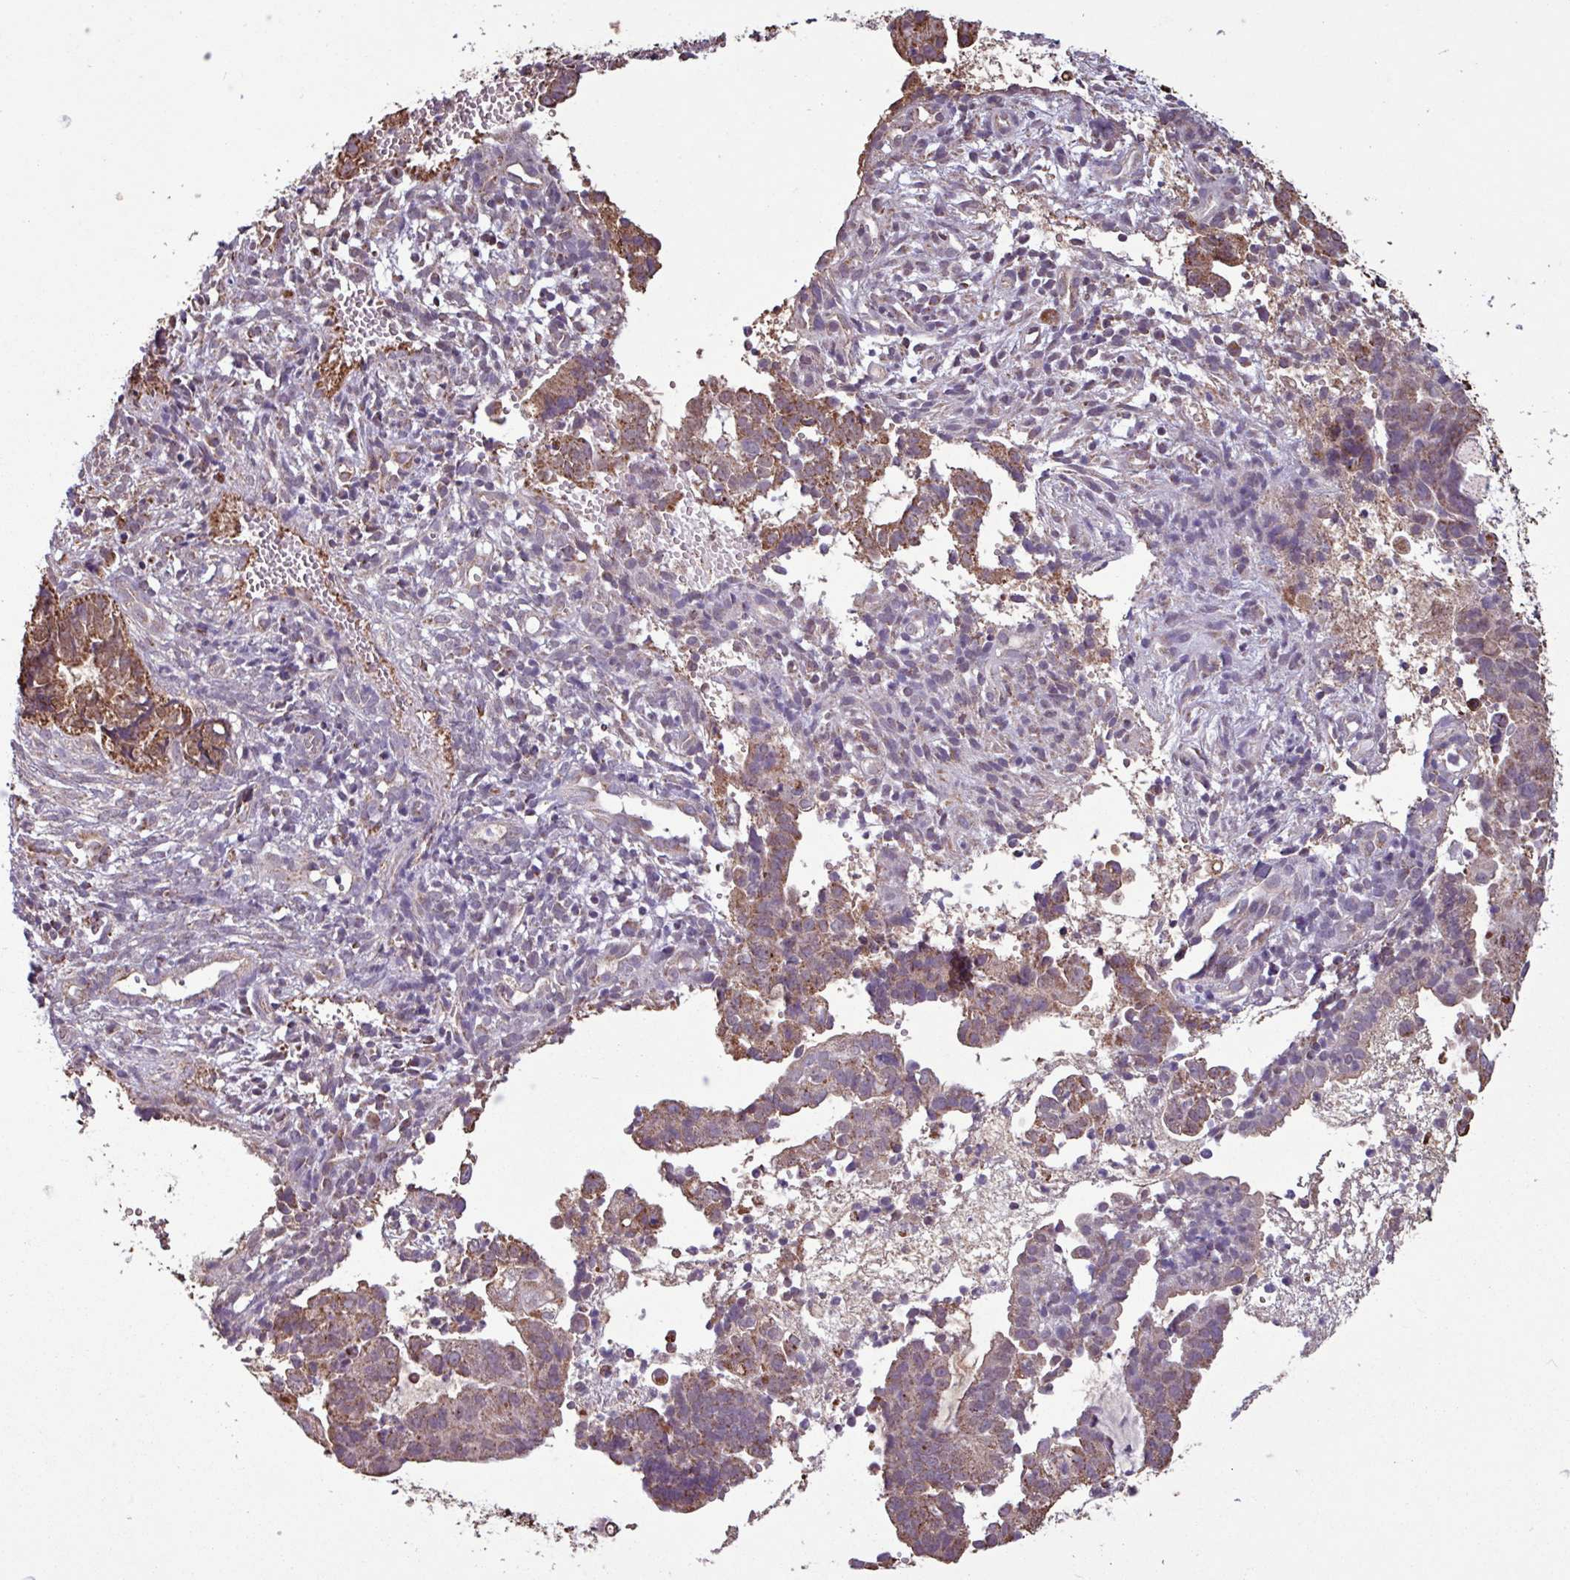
{"staining": {"intensity": "moderate", "quantity": ">75%", "location": "cytoplasmic/membranous"}, "tissue": "endometrial cancer", "cell_type": "Tumor cells", "image_type": "cancer", "snomed": [{"axis": "morphology", "description": "Adenocarcinoma, NOS"}, {"axis": "topography", "description": "Endometrium"}], "caption": "Endometrial adenocarcinoma stained with DAB immunohistochemistry (IHC) demonstrates medium levels of moderate cytoplasmic/membranous positivity in about >75% of tumor cells.", "gene": "ALG8", "patient": {"sex": "female", "age": 76}}